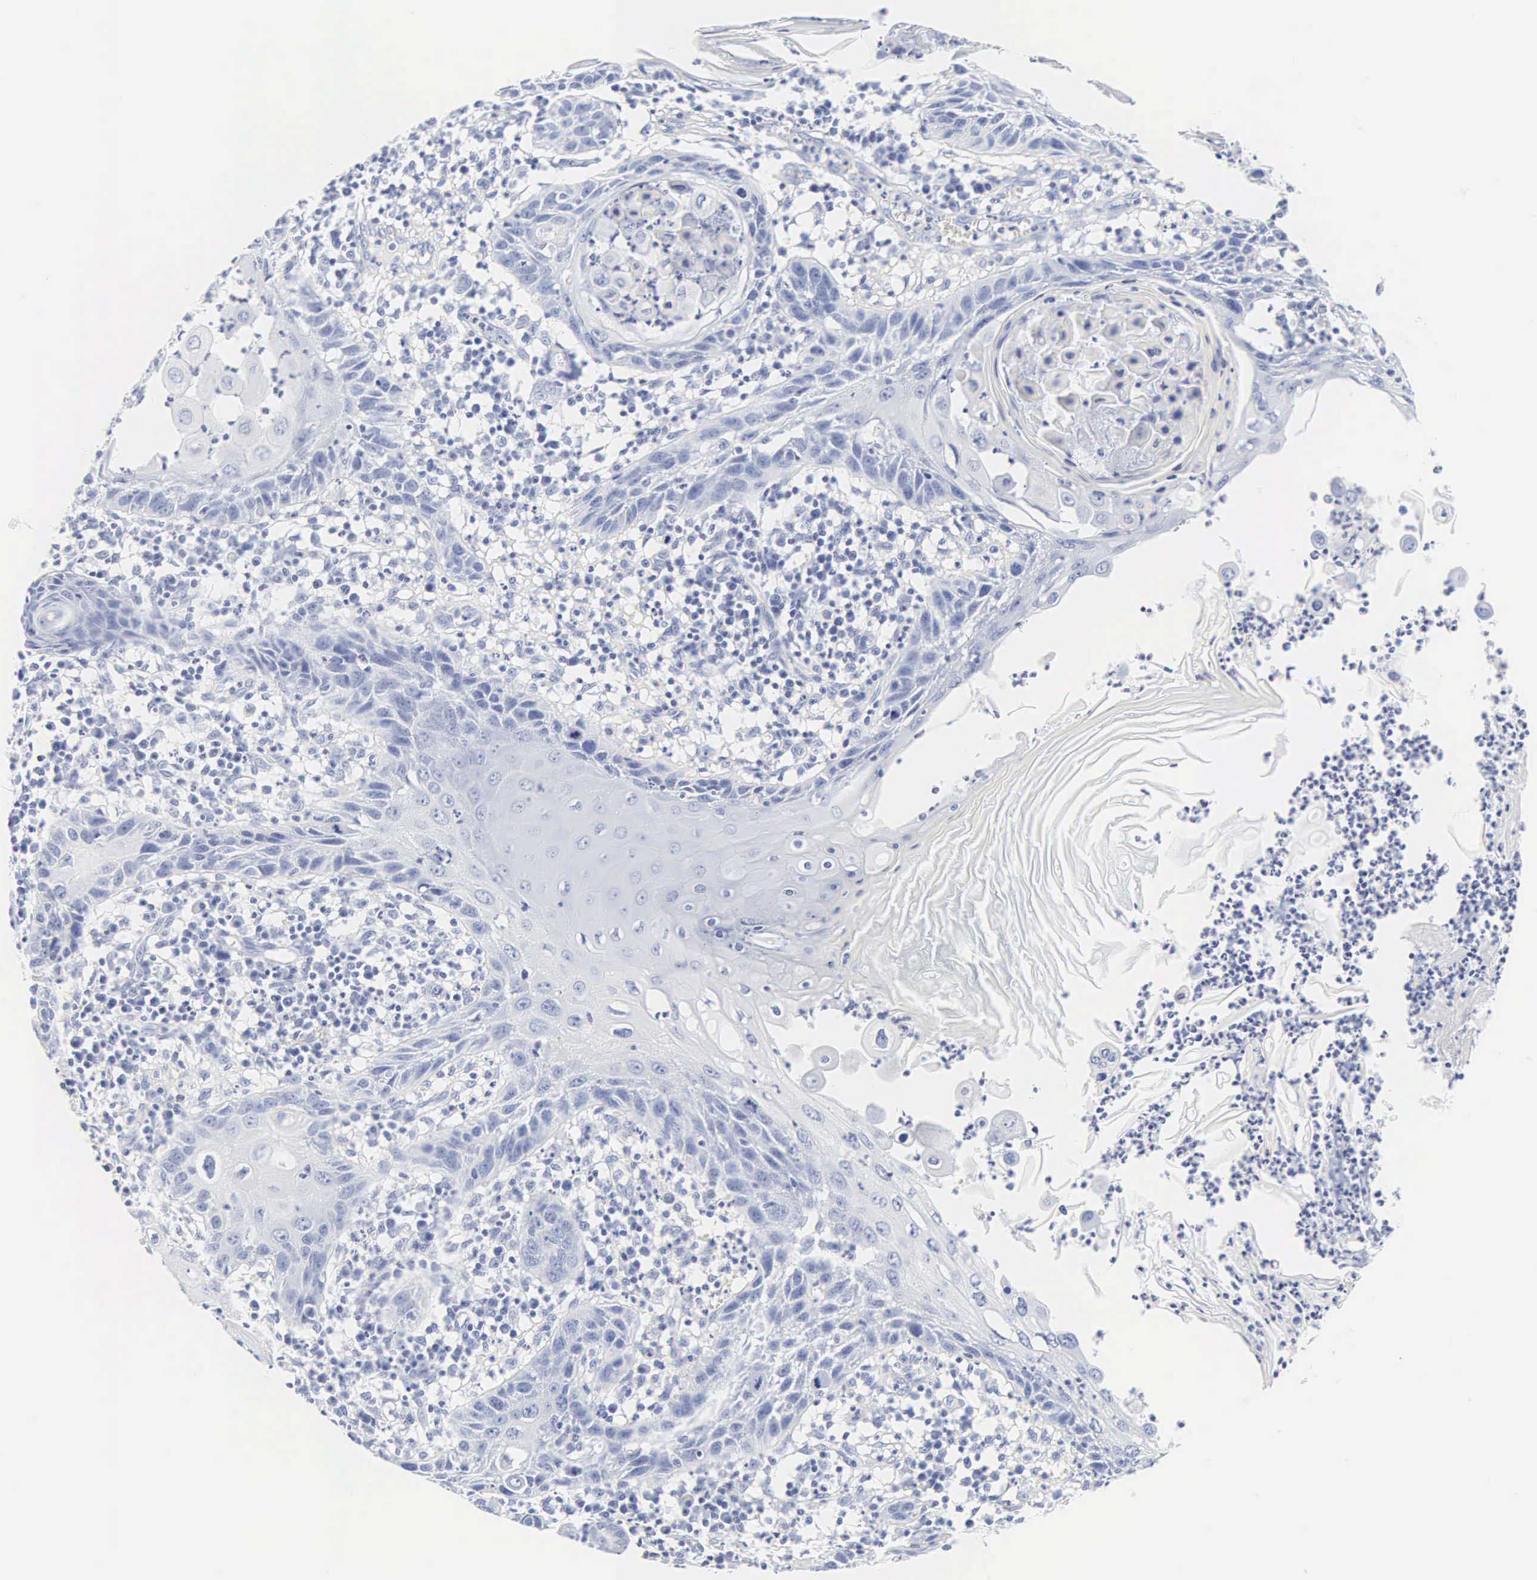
{"staining": {"intensity": "negative", "quantity": "none", "location": "none"}, "tissue": "skin cancer", "cell_type": "Tumor cells", "image_type": "cancer", "snomed": [{"axis": "morphology", "description": "Squamous cell carcinoma, NOS"}, {"axis": "topography", "description": "Skin"}], "caption": "Immunohistochemistry of skin squamous cell carcinoma shows no staining in tumor cells. Nuclei are stained in blue.", "gene": "INS", "patient": {"sex": "female", "age": 74}}